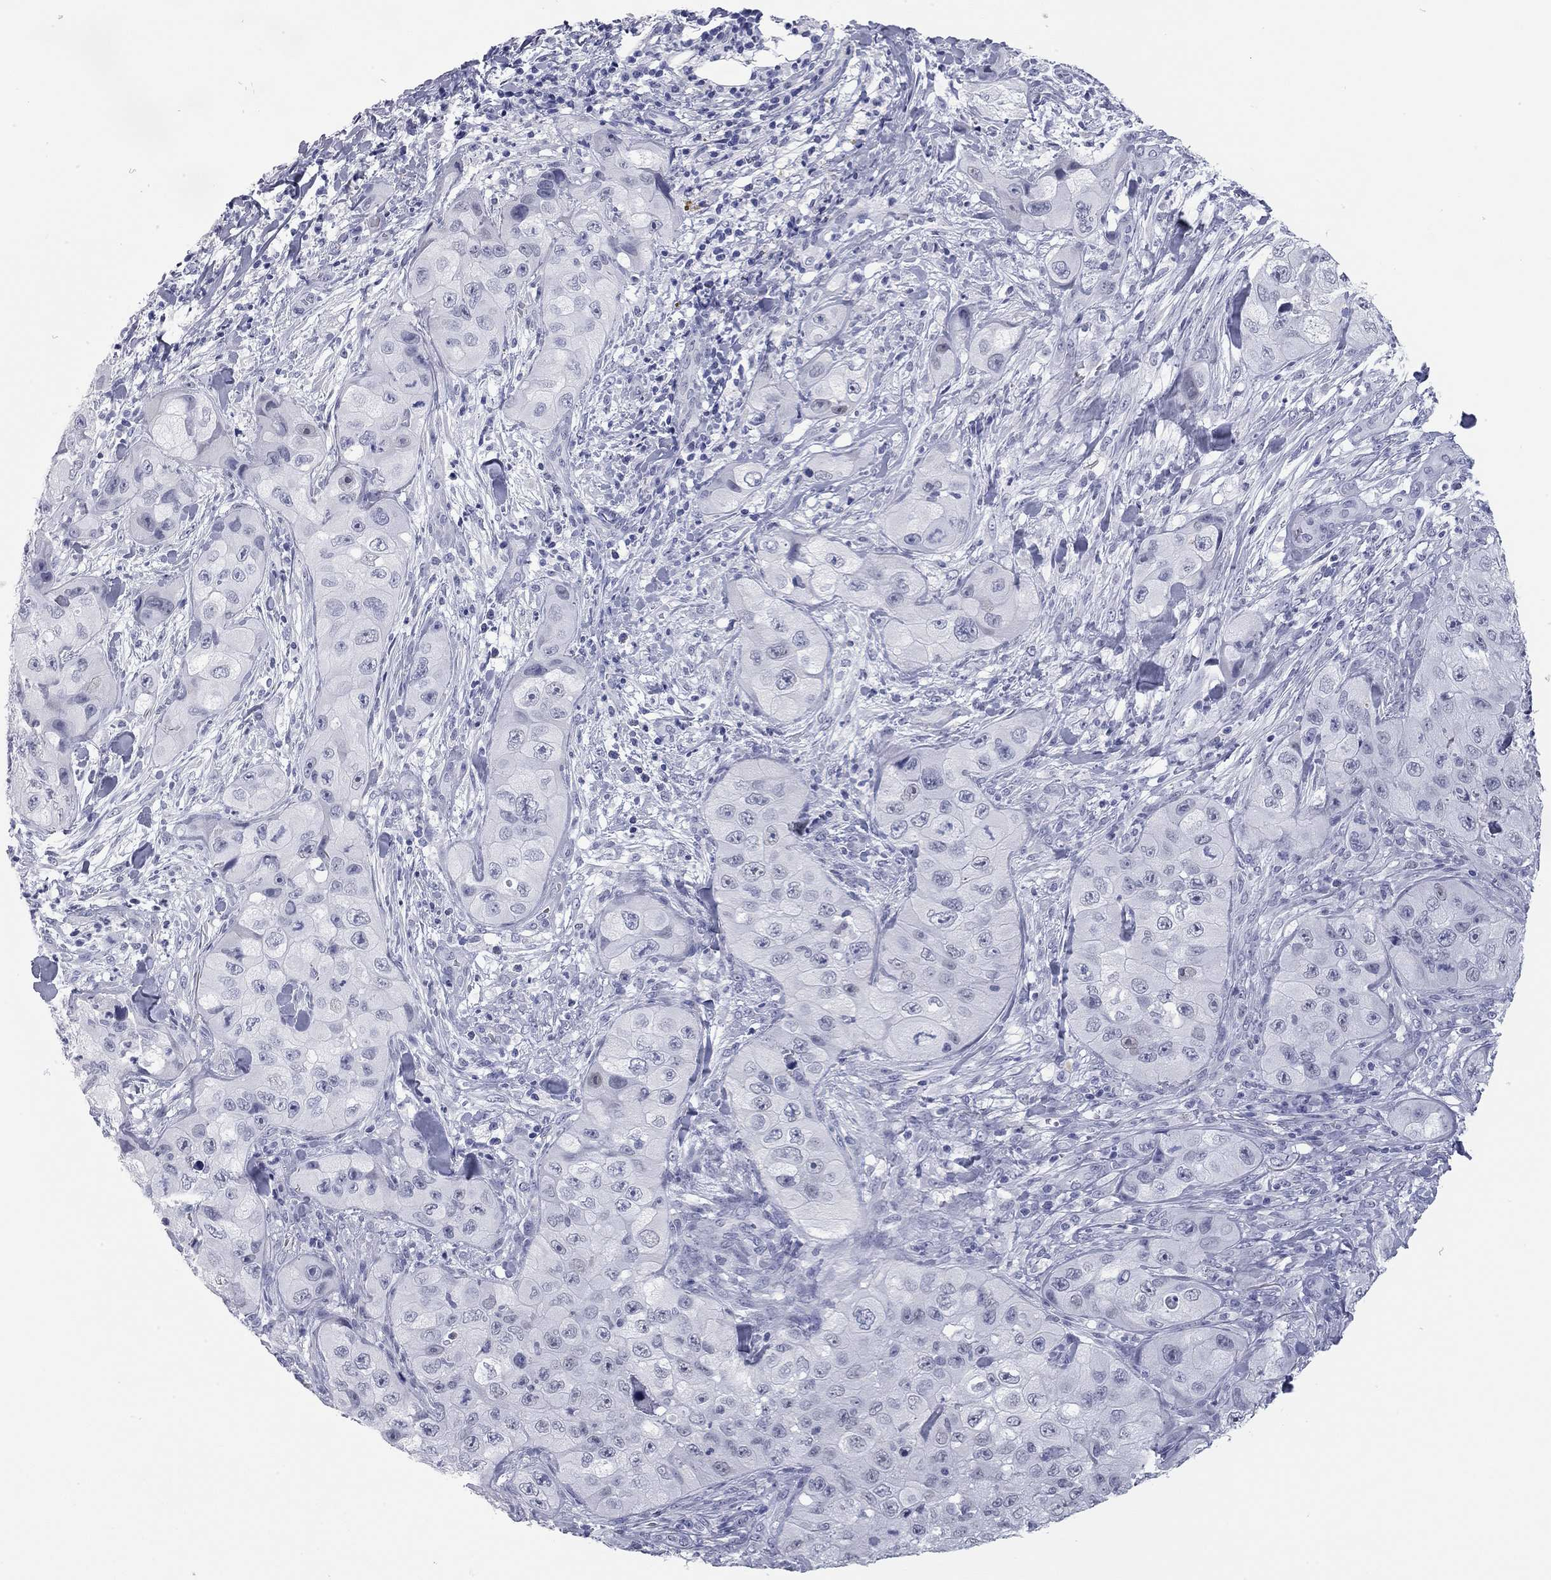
{"staining": {"intensity": "negative", "quantity": "none", "location": "none"}, "tissue": "skin cancer", "cell_type": "Tumor cells", "image_type": "cancer", "snomed": [{"axis": "morphology", "description": "Squamous cell carcinoma, NOS"}, {"axis": "topography", "description": "Skin"}, {"axis": "topography", "description": "Subcutis"}], "caption": "Tumor cells show no significant protein positivity in squamous cell carcinoma (skin).", "gene": "AK8", "patient": {"sex": "male", "age": 73}}